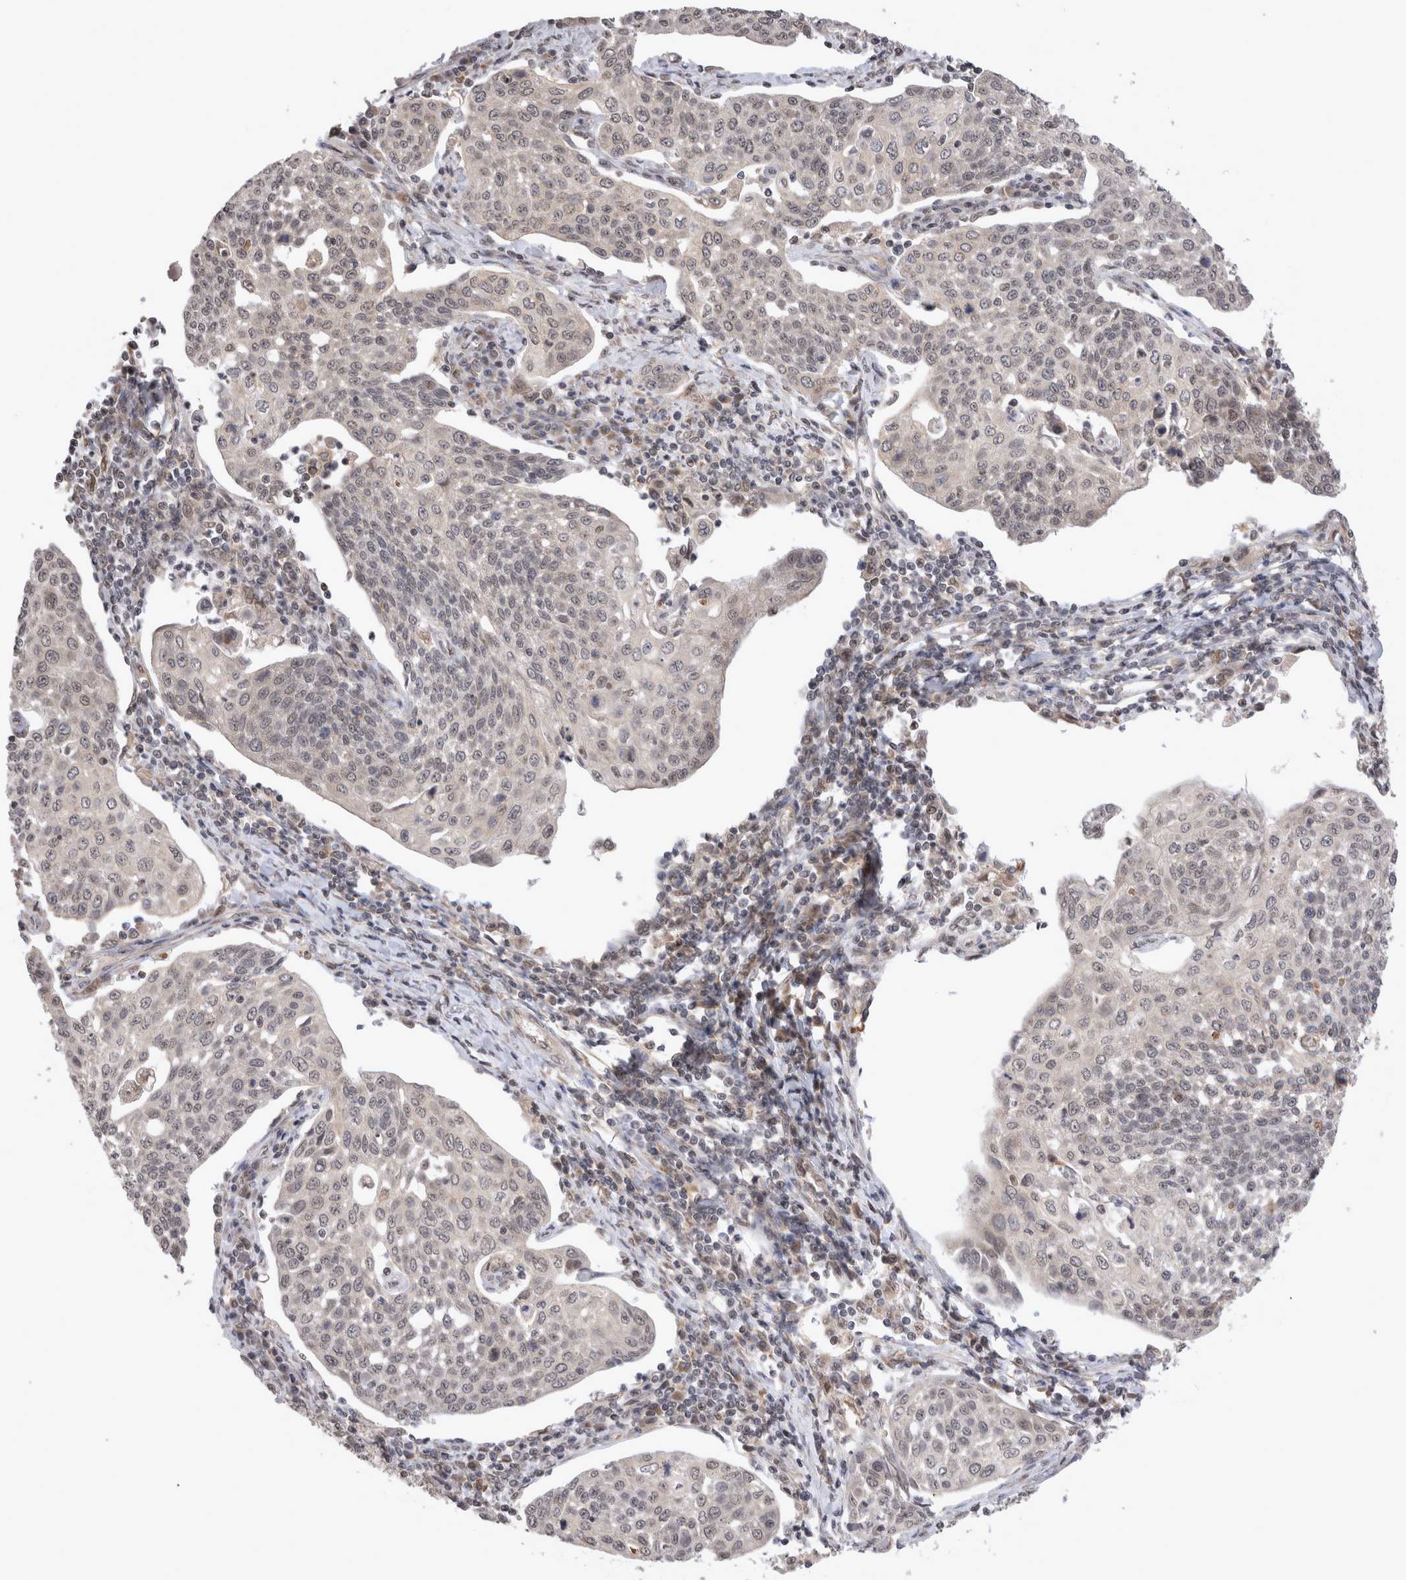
{"staining": {"intensity": "weak", "quantity": "<25%", "location": "nuclear"}, "tissue": "cervical cancer", "cell_type": "Tumor cells", "image_type": "cancer", "snomed": [{"axis": "morphology", "description": "Squamous cell carcinoma, NOS"}, {"axis": "topography", "description": "Cervix"}], "caption": "This is an IHC histopathology image of human cervical cancer (squamous cell carcinoma). There is no positivity in tumor cells.", "gene": "TMEM65", "patient": {"sex": "female", "age": 34}}